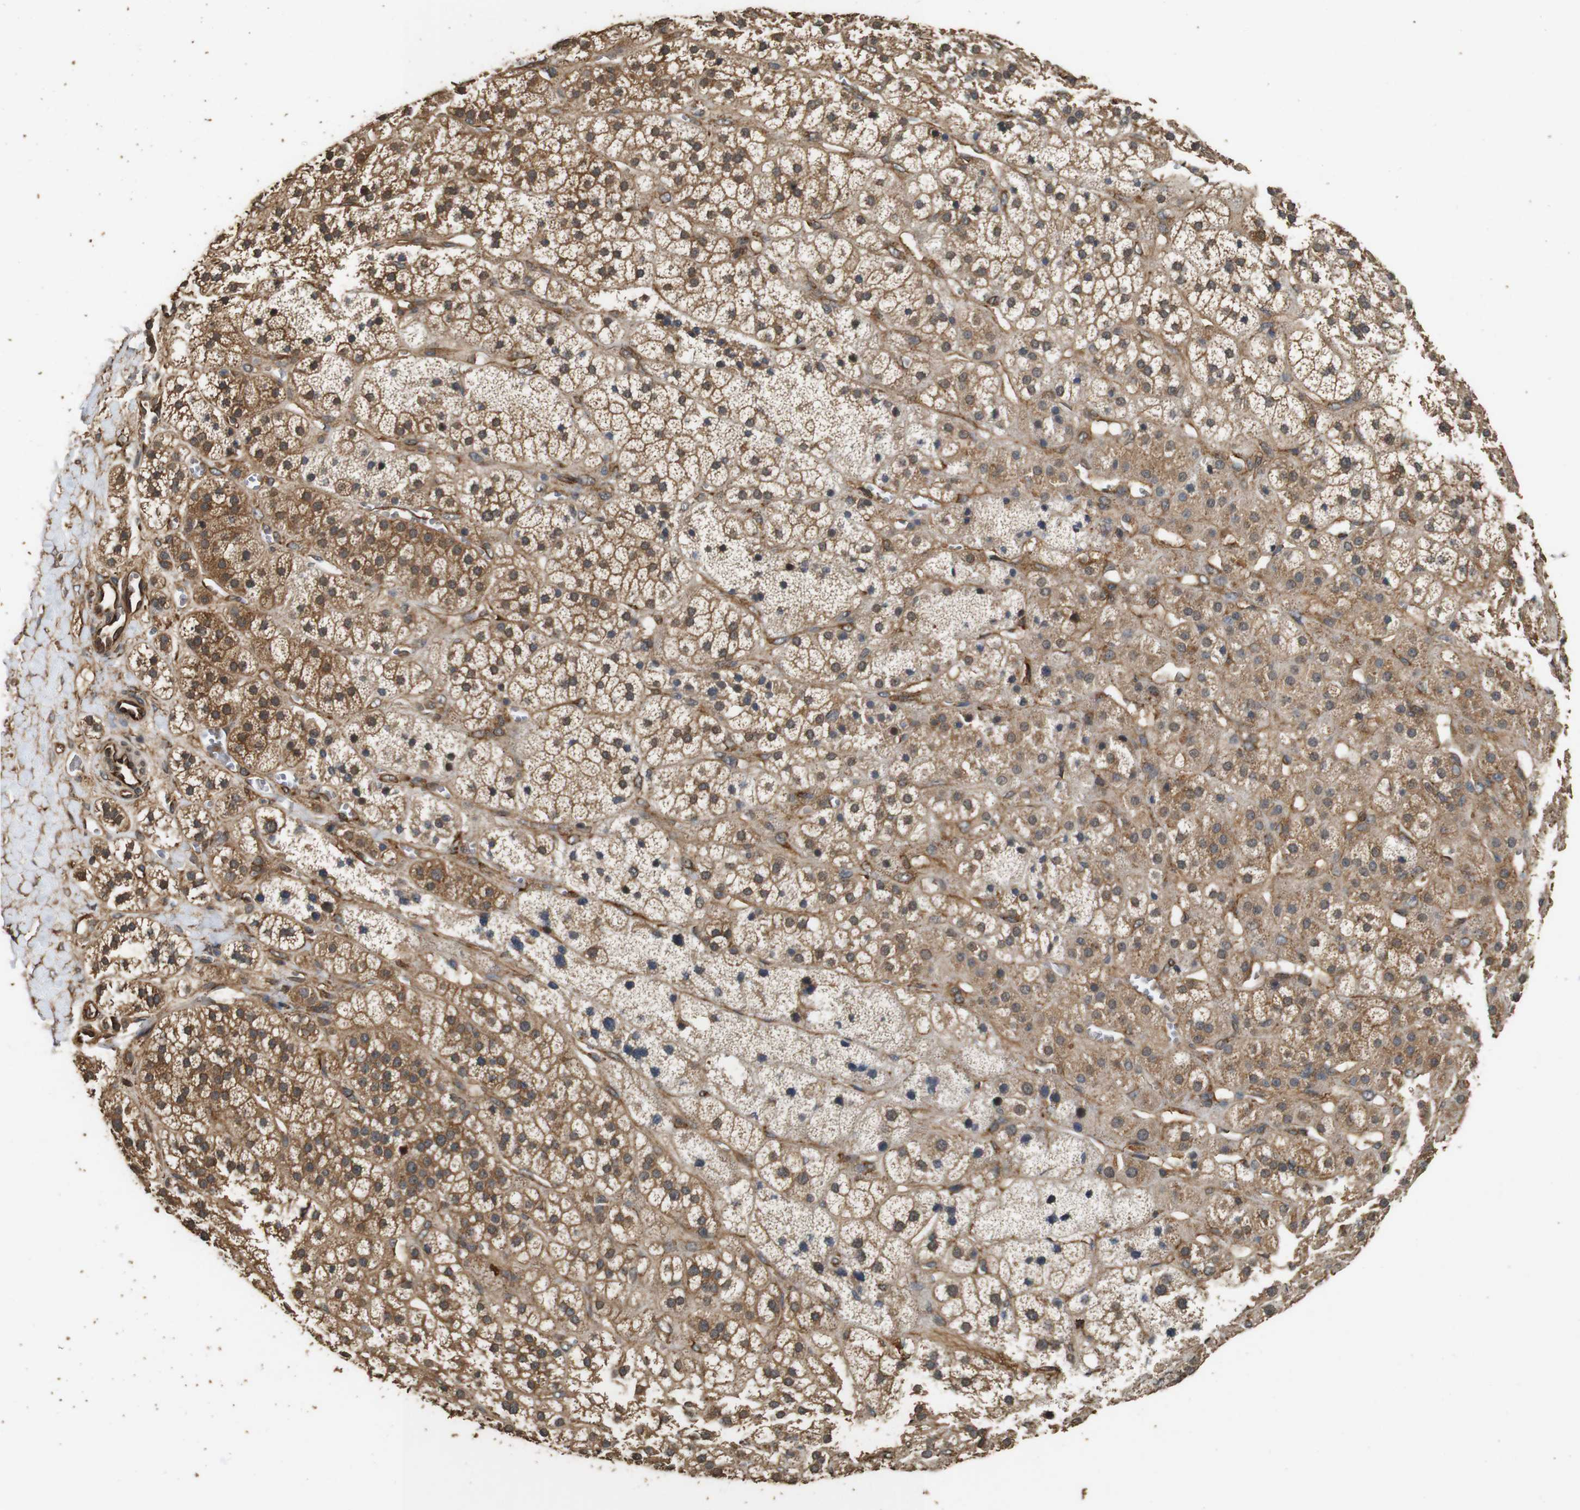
{"staining": {"intensity": "moderate", "quantity": ">75%", "location": "cytoplasmic/membranous"}, "tissue": "adrenal gland", "cell_type": "Glandular cells", "image_type": "normal", "snomed": [{"axis": "morphology", "description": "Normal tissue, NOS"}, {"axis": "topography", "description": "Adrenal gland"}], "caption": "Glandular cells display medium levels of moderate cytoplasmic/membranous staining in about >75% of cells in unremarkable human adrenal gland.", "gene": "CNPY4", "patient": {"sex": "male", "age": 56}}